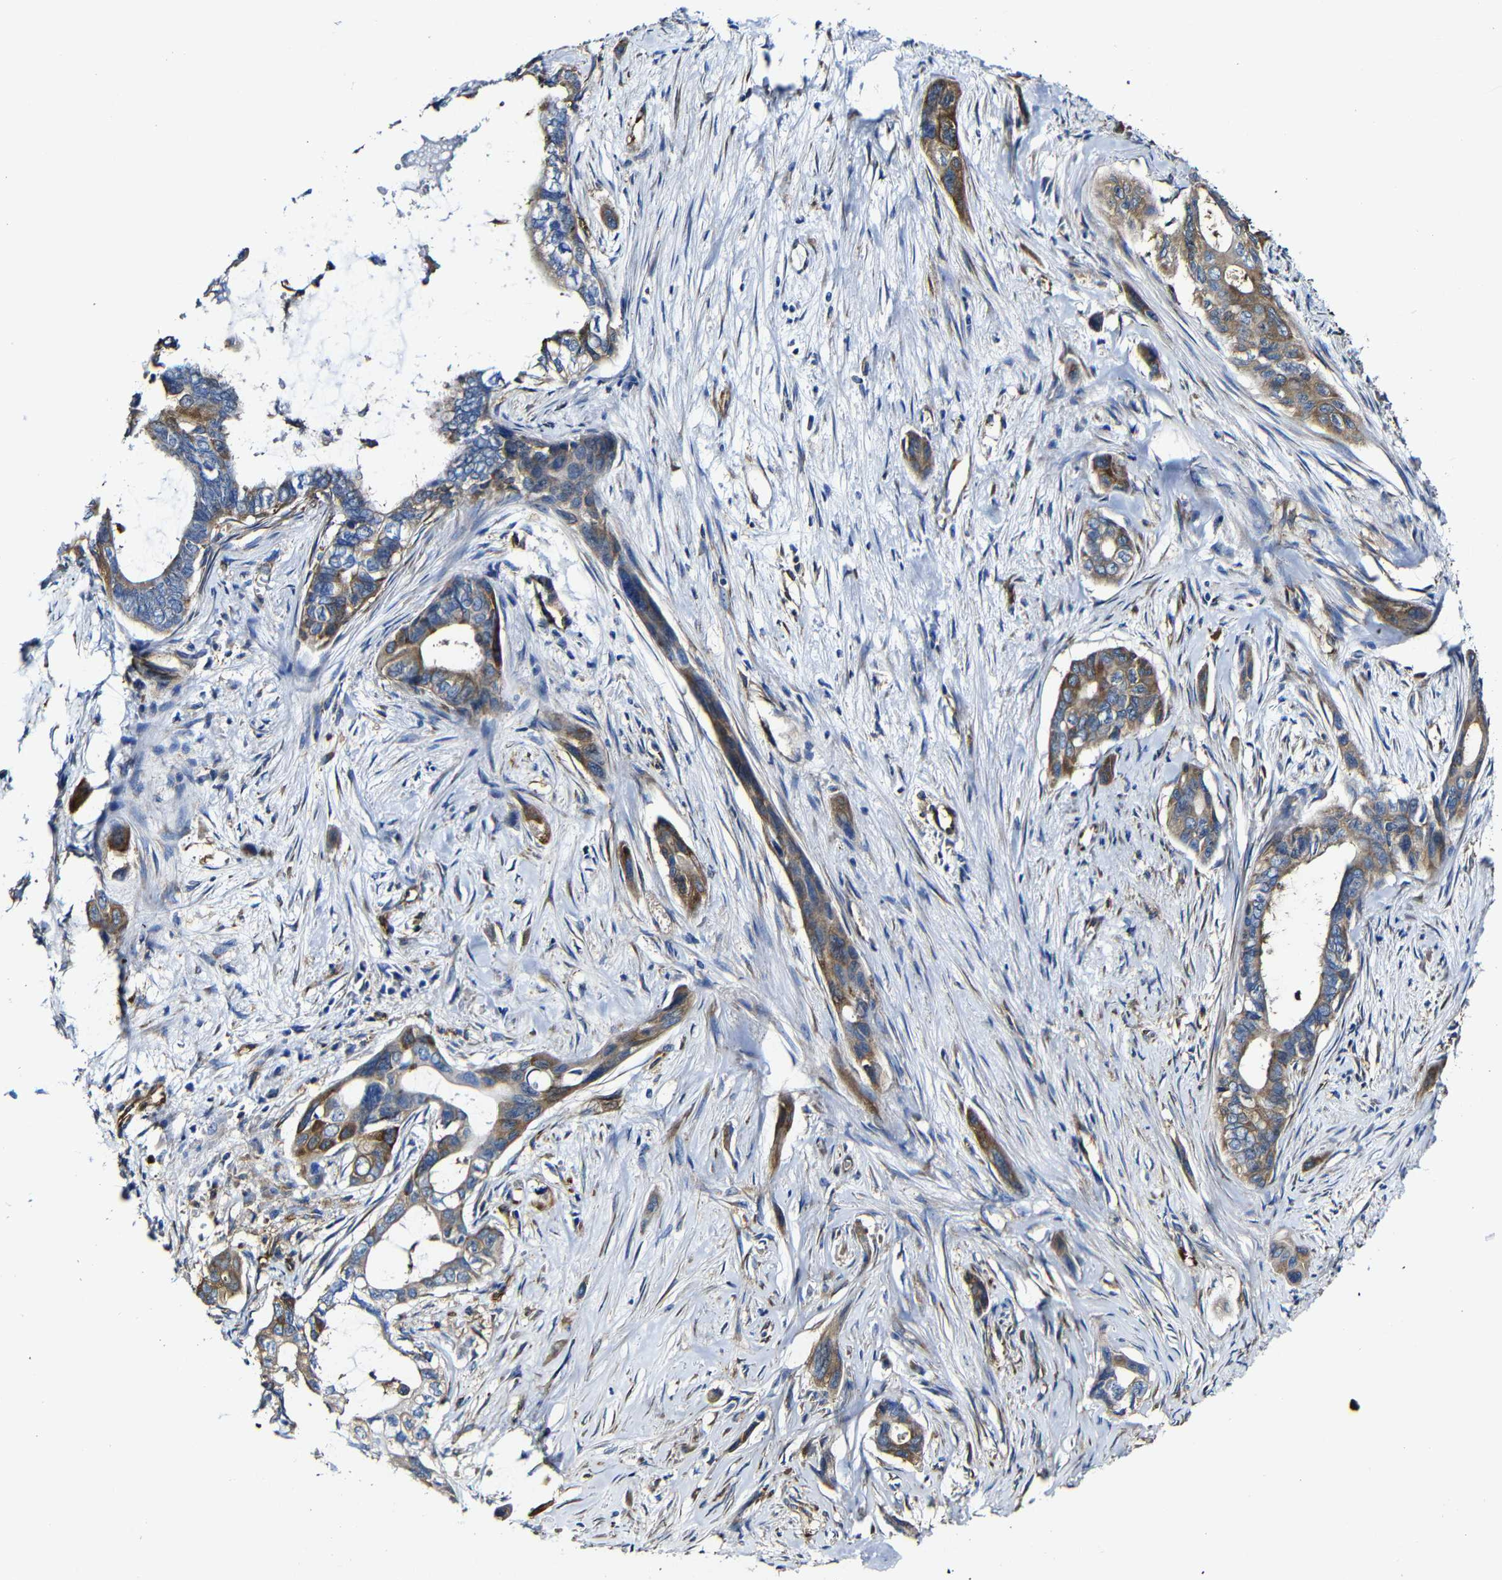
{"staining": {"intensity": "moderate", "quantity": ">75%", "location": "cytoplasmic/membranous"}, "tissue": "pancreatic cancer", "cell_type": "Tumor cells", "image_type": "cancer", "snomed": [{"axis": "morphology", "description": "Adenocarcinoma, NOS"}, {"axis": "topography", "description": "Pancreas"}], "caption": "Immunohistochemistry (IHC) staining of pancreatic cancer (adenocarcinoma), which demonstrates medium levels of moderate cytoplasmic/membranous positivity in about >75% of tumor cells indicating moderate cytoplasmic/membranous protein staining. The staining was performed using DAB (brown) for protein detection and nuclei were counterstained in hematoxylin (blue).", "gene": "MSN", "patient": {"sex": "male", "age": 73}}